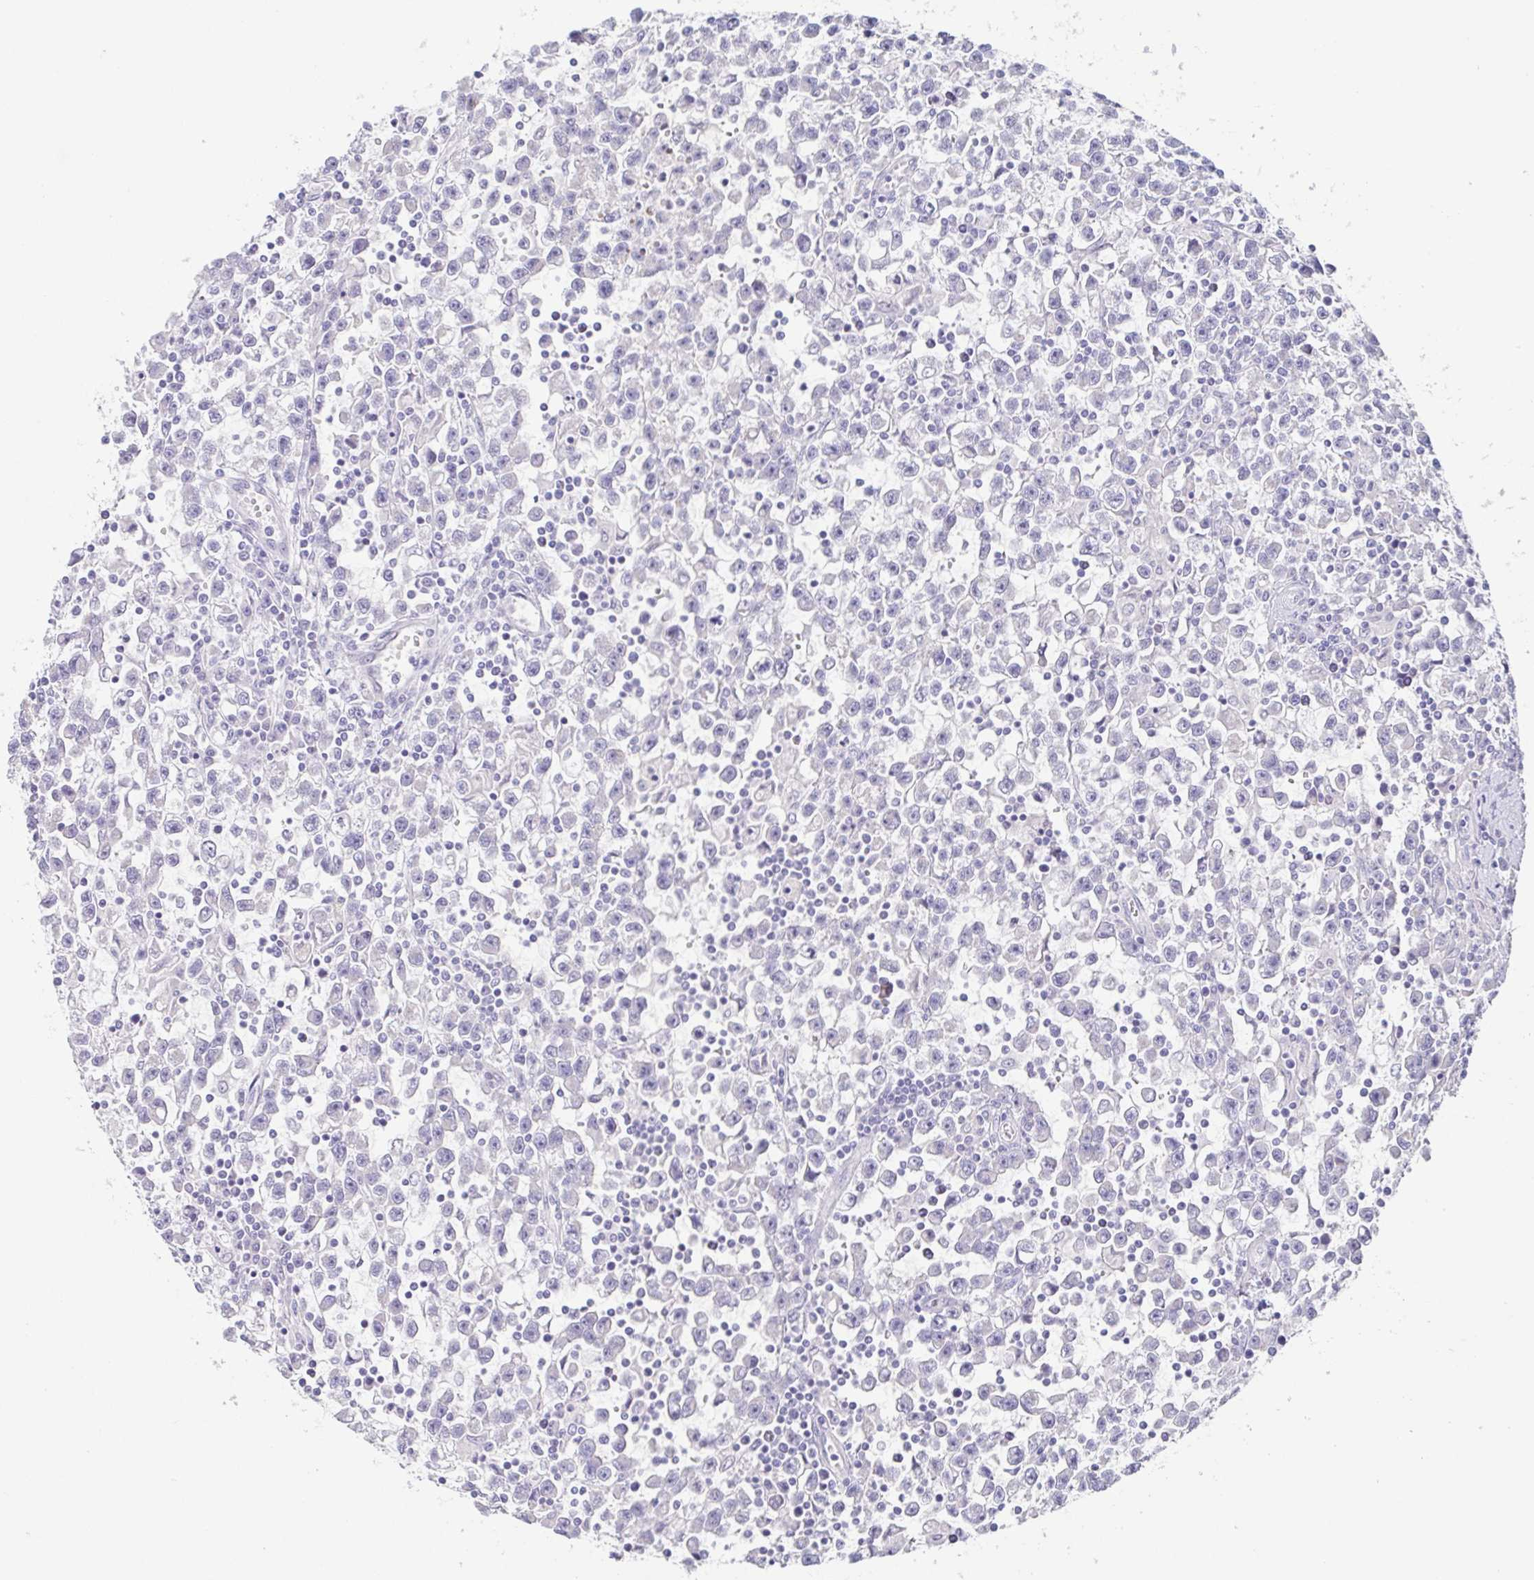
{"staining": {"intensity": "negative", "quantity": "none", "location": "none"}, "tissue": "testis cancer", "cell_type": "Tumor cells", "image_type": "cancer", "snomed": [{"axis": "morphology", "description": "Seminoma, NOS"}, {"axis": "topography", "description": "Testis"}], "caption": "Testis cancer stained for a protein using IHC shows no expression tumor cells.", "gene": "RDH11", "patient": {"sex": "male", "age": 31}}